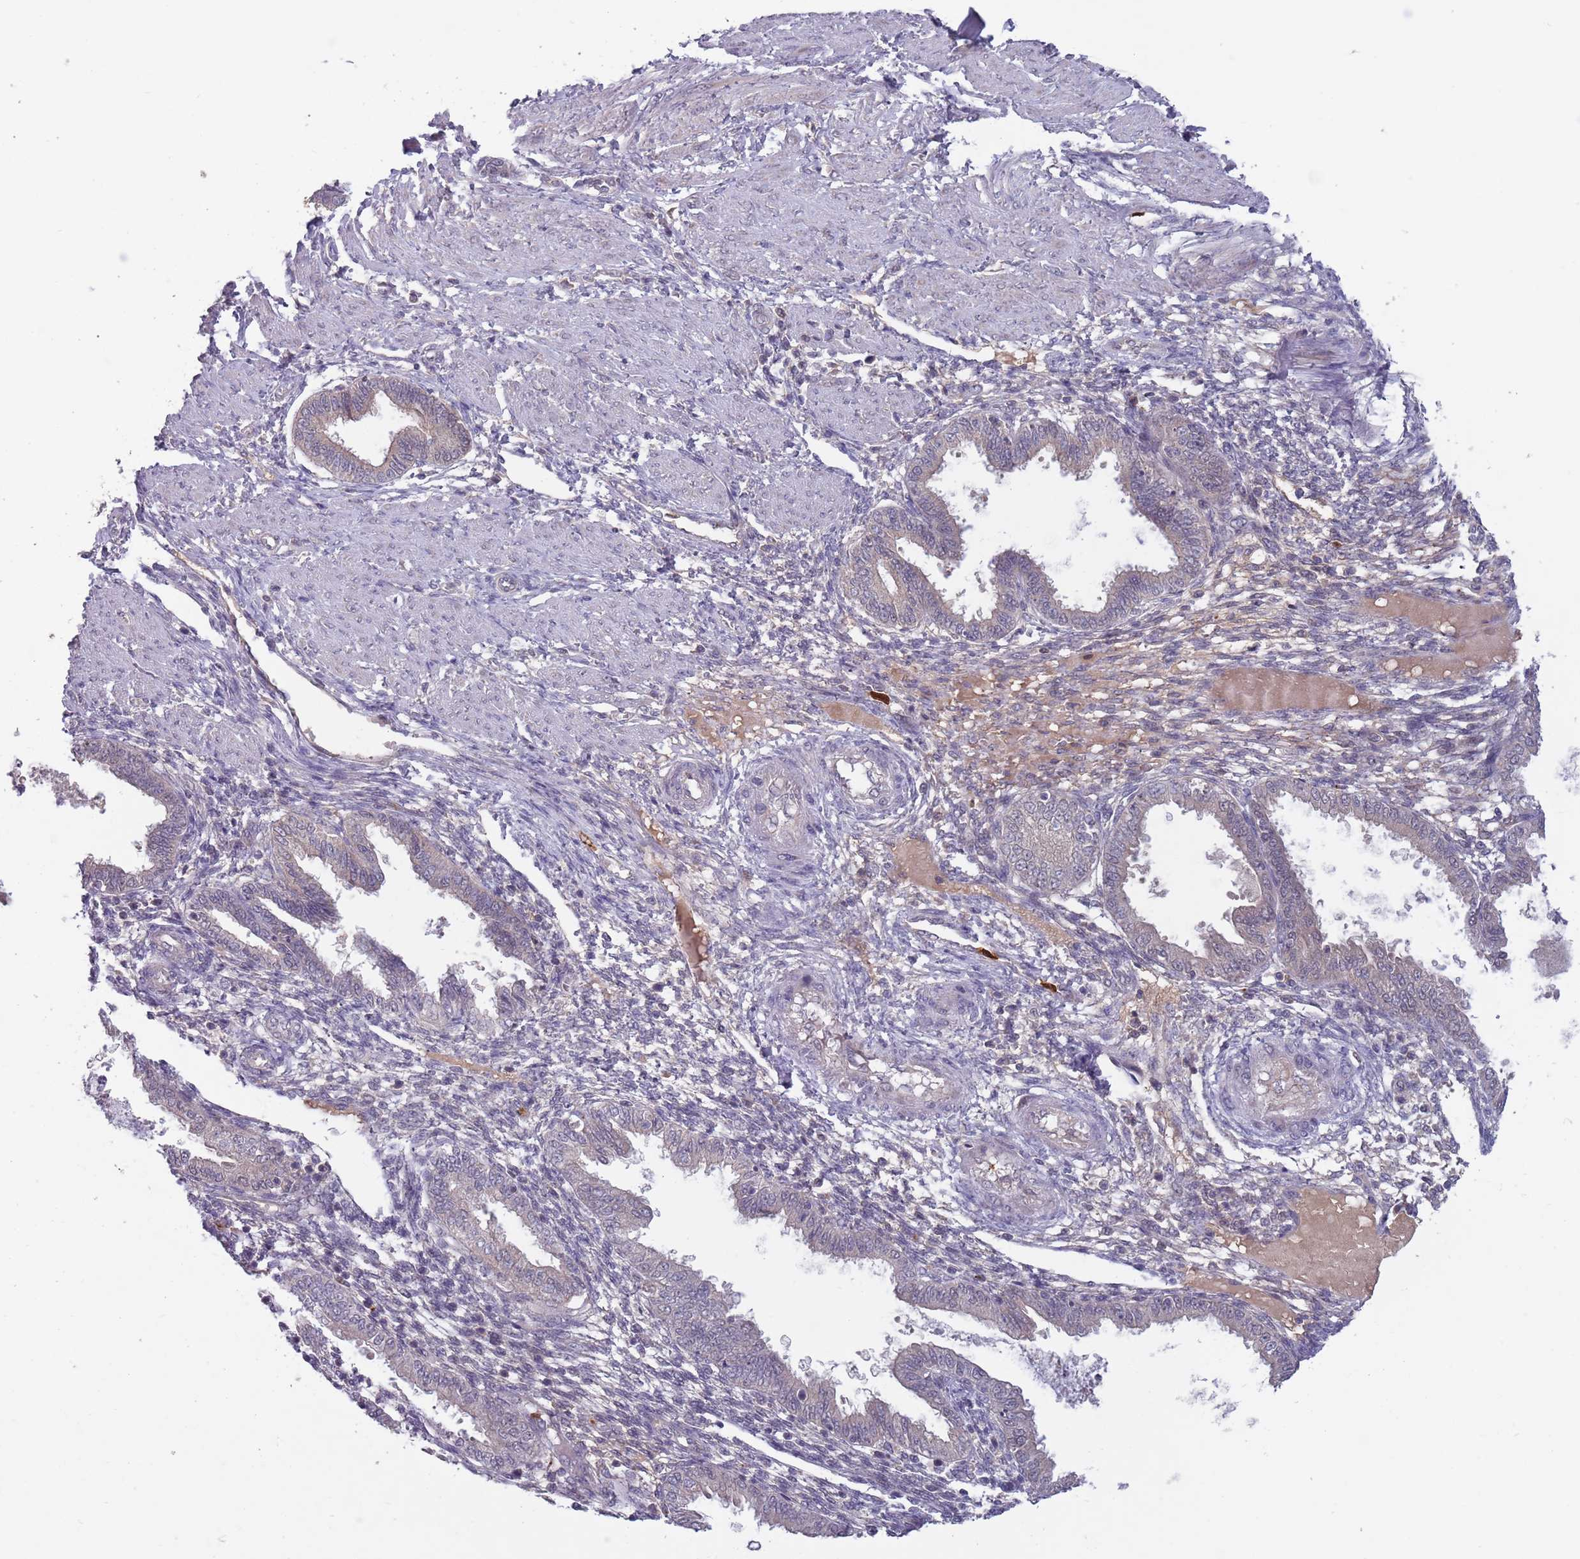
{"staining": {"intensity": "negative", "quantity": "none", "location": "none"}, "tissue": "endometrium", "cell_type": "Cells in endometrial stroma", "image_type": "normal", "snomed": [{"axis": "morphology", "description": "Normal tissue, NOS"}, {"axis": "topography", "description": "Endometrium"}], "caption": "DAB (3,3'-diaminobenzidine) immunohistochemical staining of normal endometrium reveals no significant expression in cells in endometrial stroma.", "gene": "TYW1B", "patient": {"sex": "female", "age": 33}}